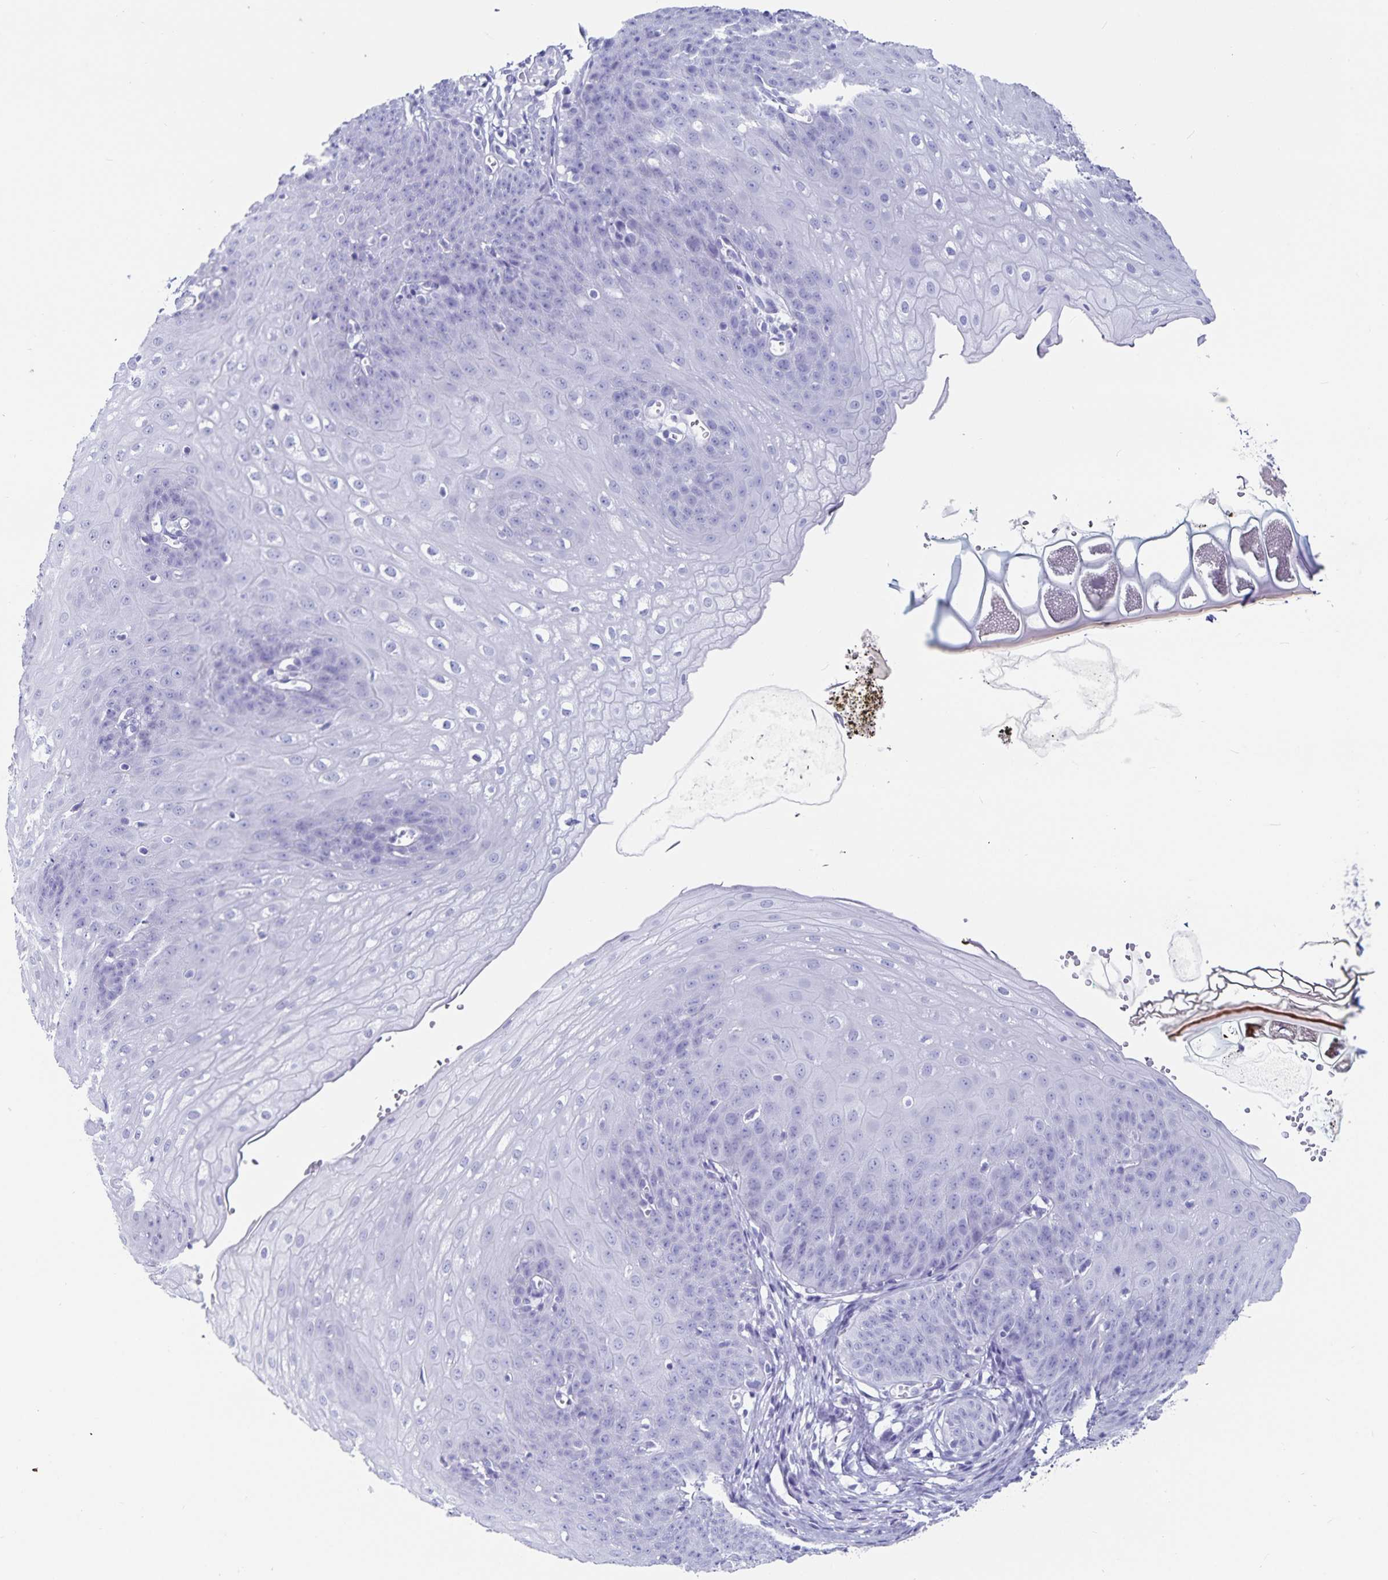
{"staining": {"intensity": "negative", "quantity": "none", "location": "none"}, "tissue": "esophagus", "cell_type": "Squamous epithelial cells", "image_type": "normal", "snomed": [{"axis": "morphology", "description": "Normal tissue, NOS"}, {"axis": "topography", "description": "Esophagus"}], "caption": "An image of human esophagus is negative for staining in squamous epithelial cells.", "gene": "C19orf73", "patient": {"sex": "male", "age": 71}}